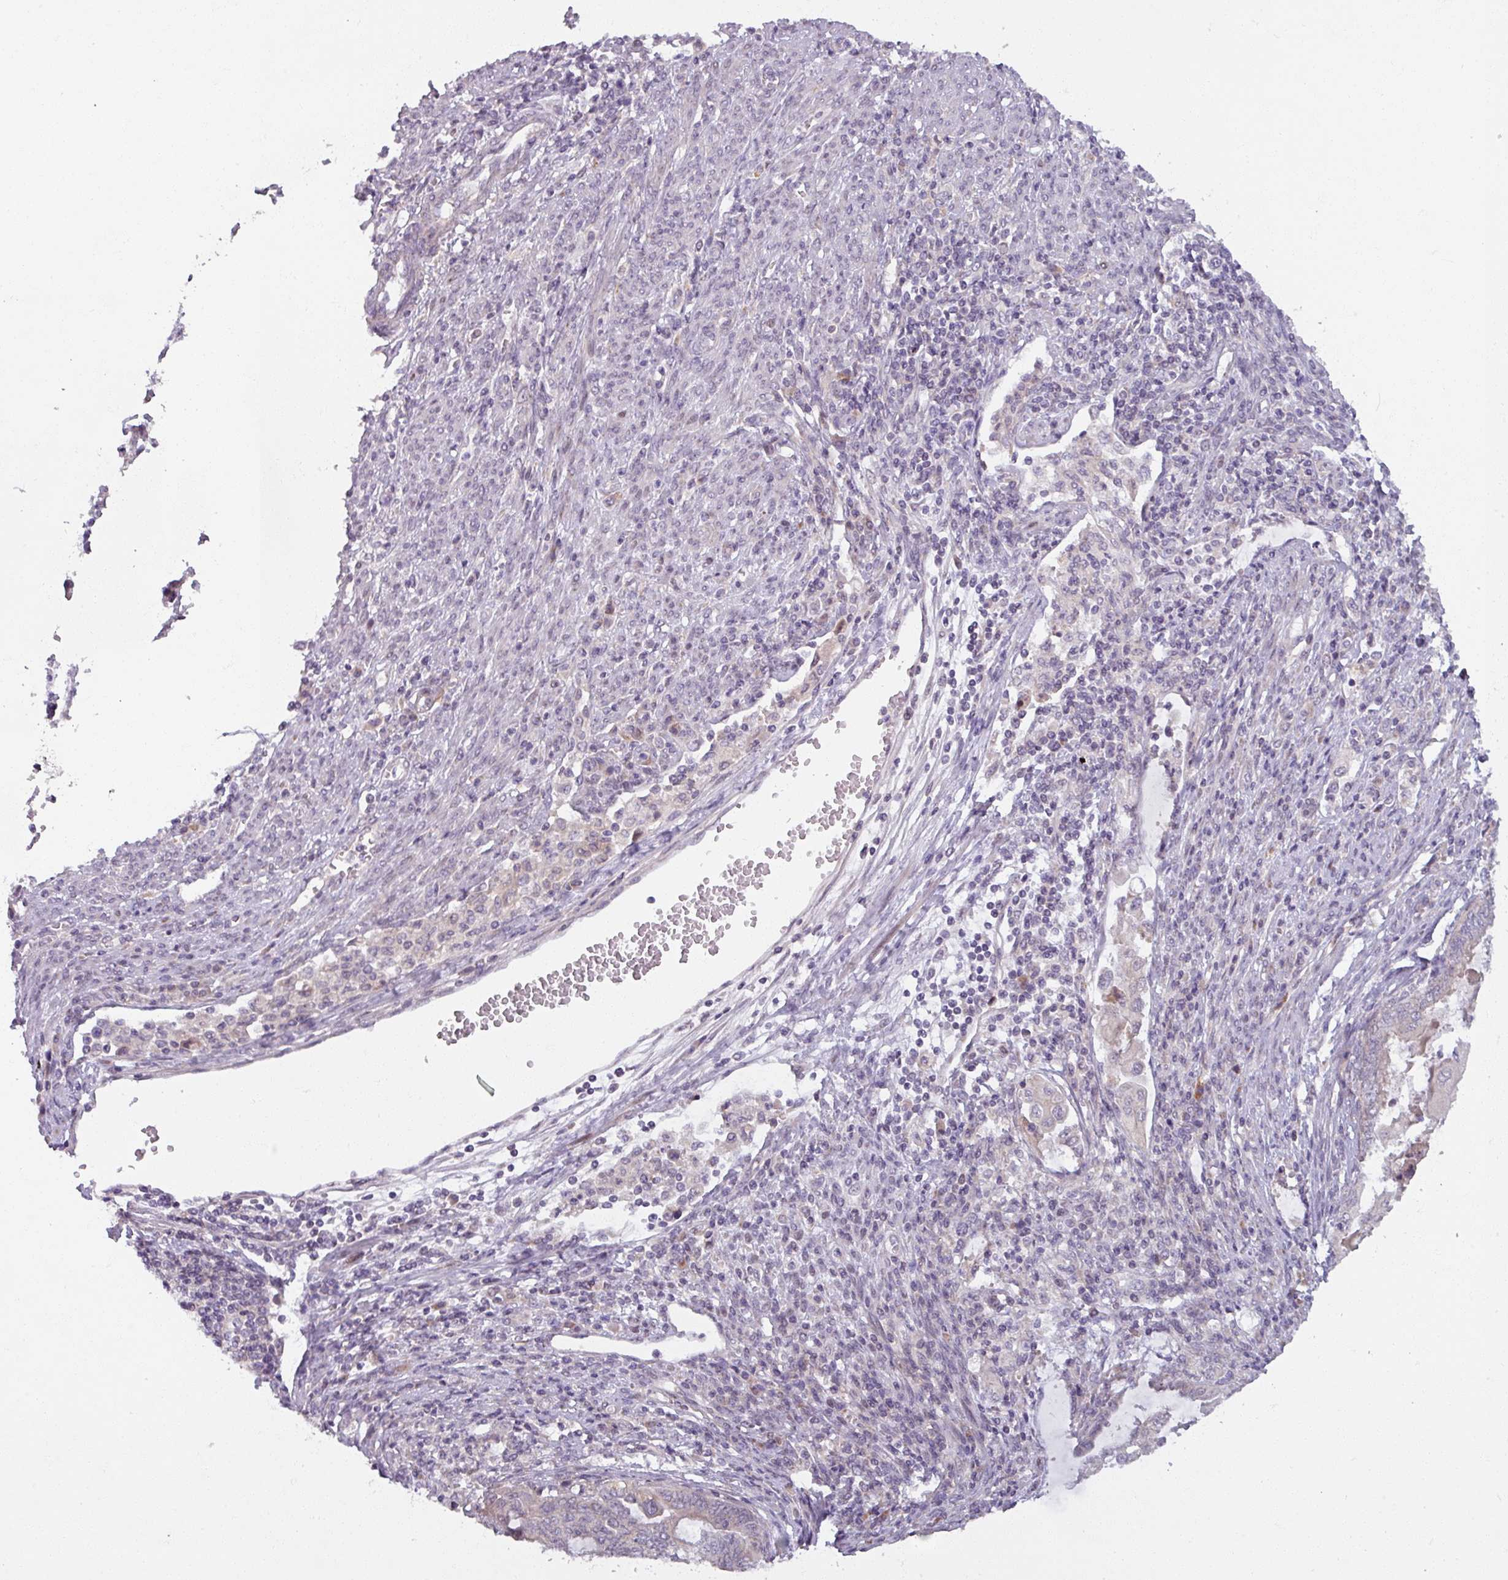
{"staining": {"intensity": "negative", "quantity": "none", "location": "none"}, "tissue": "endometrial cancer", "cell_type": "Tumor cells", "image_type": "cancer", "snomed": [{"axis": "morphology", "description": "Adenocarcinoma, NOS"}, {"axis": "topography", "description": "Uterus"}, {"axis": "topography", "description": "Endometrium"}], "caption": "Endometrial cancer (adenocarcinoma) stained for a protein using IHC exhibits no staining tumor cells.", "gene": "OGFOD3", "patient": {"sex": "female", "age": 70}}